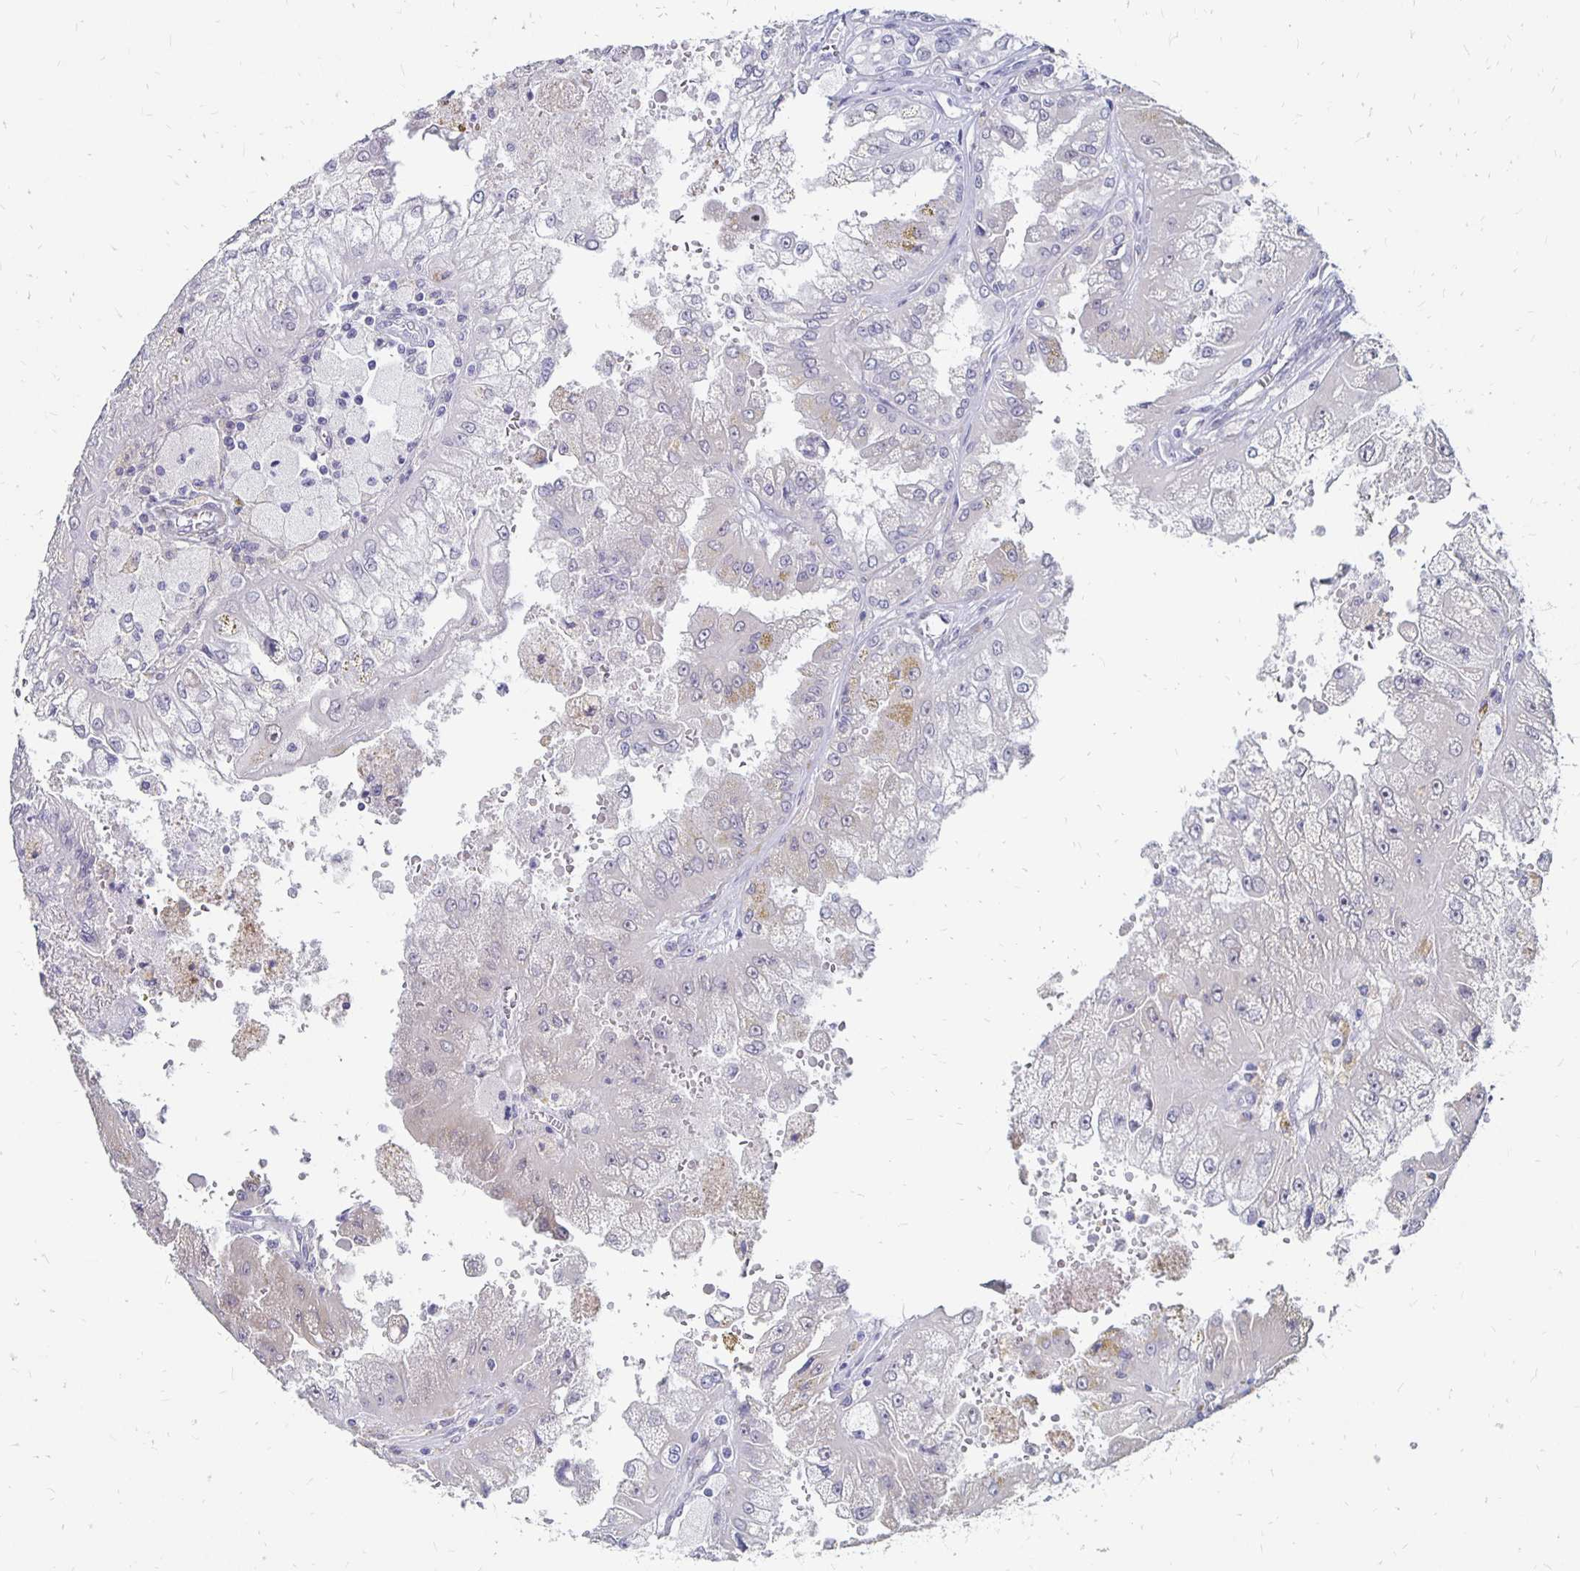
{"staining": {"intensity": "negative", "quantity": "none", "location": "none"}, "tissue": "renal cancer", "cell_type": "Tumor cells", "image_type": "cancer", "snomed": [{"axis": "morphology", "description": "Adenocarcinoma, NOS"}, {"axis": "topography", "description": "Kidney"}], "caption": "An immunohistochemistry (IHC) micrograph of renal adenocarcinoma is shown. There is no staining in tumor cells of renal adenocarcinoma. Nuclei are stained in blue.", "gene": "ATOSB", "patient": {"sex": "male", "age": 58}}